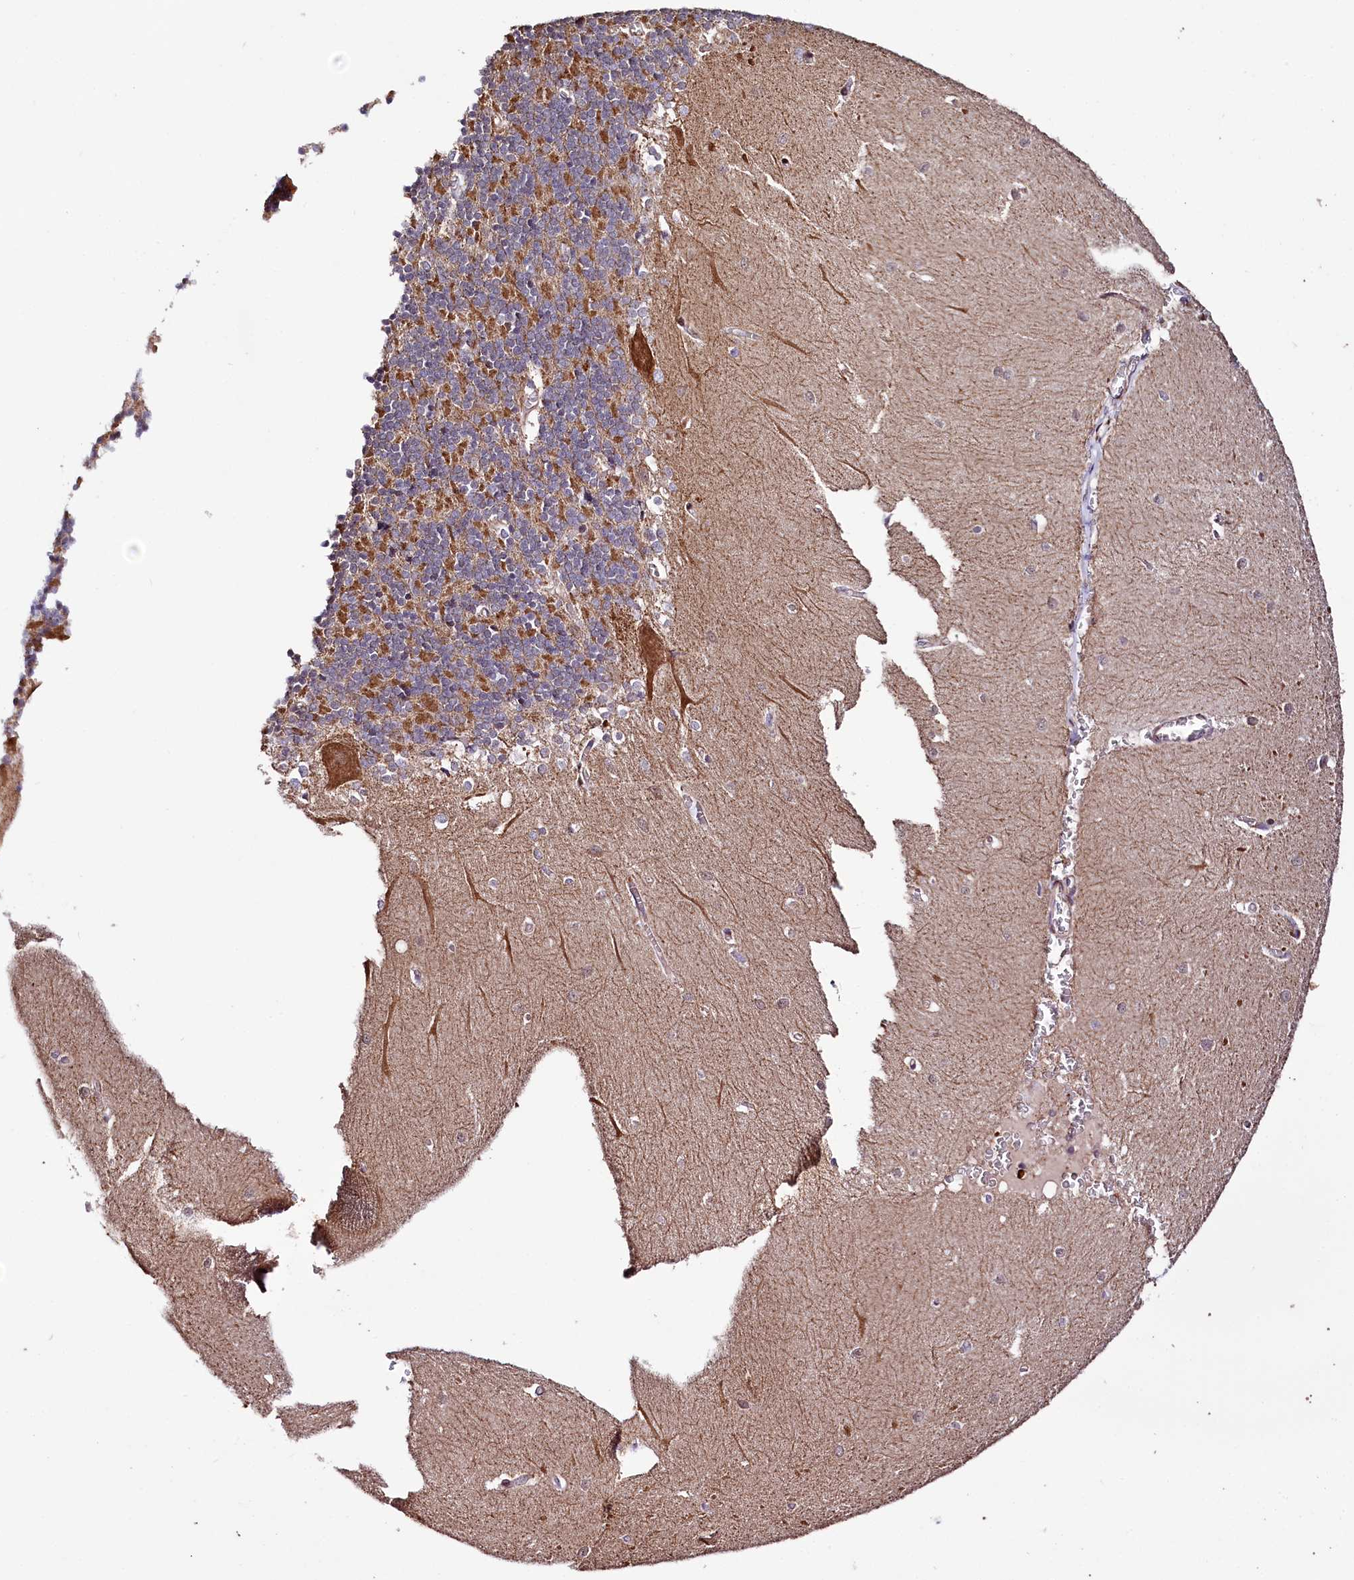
{"staining": {"intensity": "moderate", "quantity": ">75%", "location": "cytoplasmic/membranous"}, "tissue": "cerebellum", "cell_type": "Cells in granular layer", "image_type": "normal", "snomed": [{"axis": "morphology", "description": "Normal tissue, NOS"}, {"axis": "topography", "description": "Cerebellum"}], "caption": "This is a histology image of IHC staining of normal cerebellum, which shows moderate positivity in the cytoplasmic/membranous of cells in granular layer.", "gene": "ST7", "patient": {"sex": "male", "age": 37}}